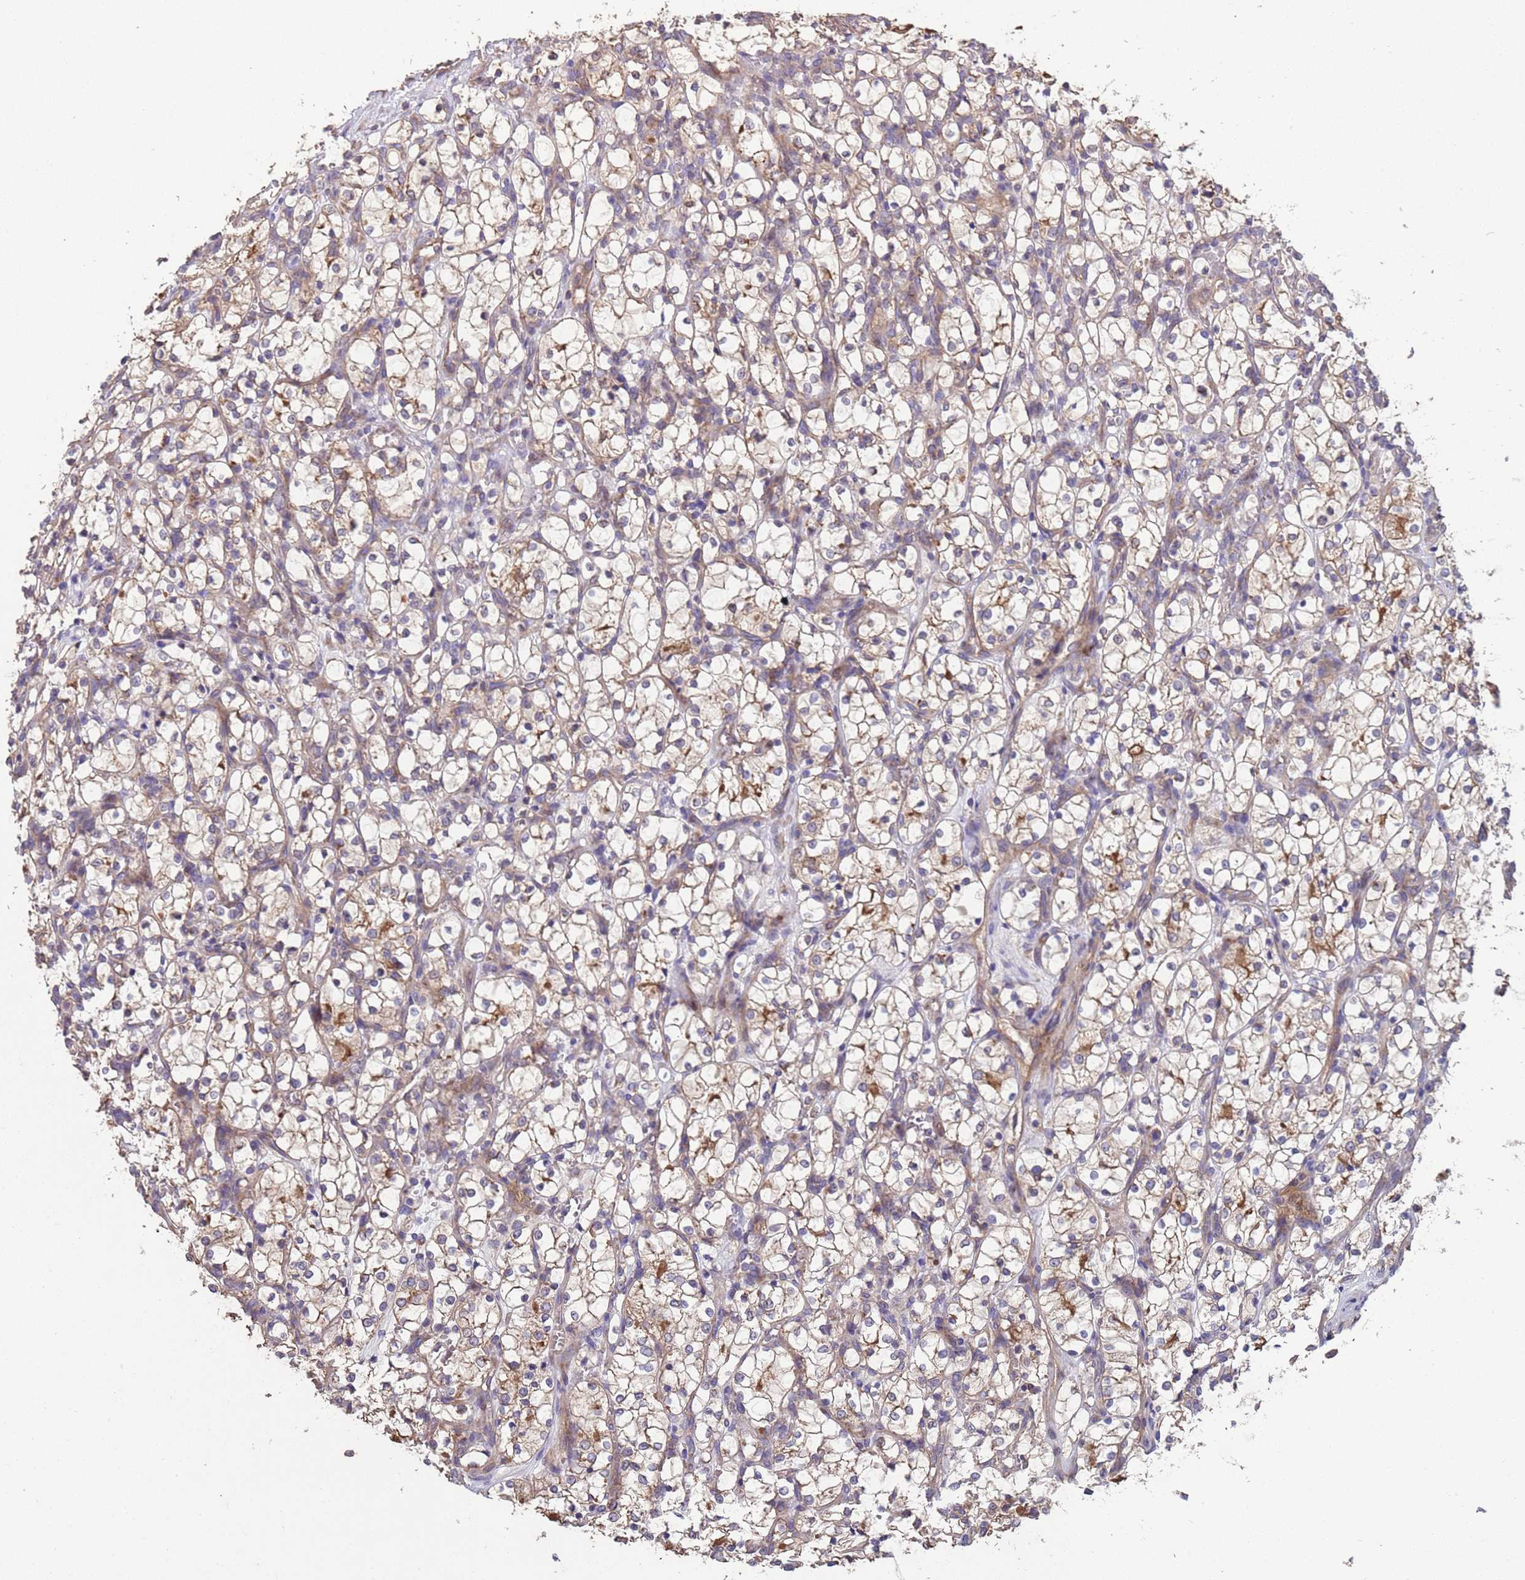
{"staining": {"intensity": "weak", "quantity": "25%-75%", "location": "cytoplasmic/membranous"}, "tissue": "renal cancer", "cell_type": "Tumor cells", "image_type": "cancer", "snomed": [{"axis": "morphology", "description": "Adenocarcinoma, NOS"}, {"axis": "topography", "description": "Kidney"}], "caption": "A micrograph of human adenocarcinoma (renal) stained for a protein displays weak cytoplasmic/membranous brown staining in tumor cells.", "gene": "EEF1AKMT1", "patient": {"sex": "female", "age": 69}}